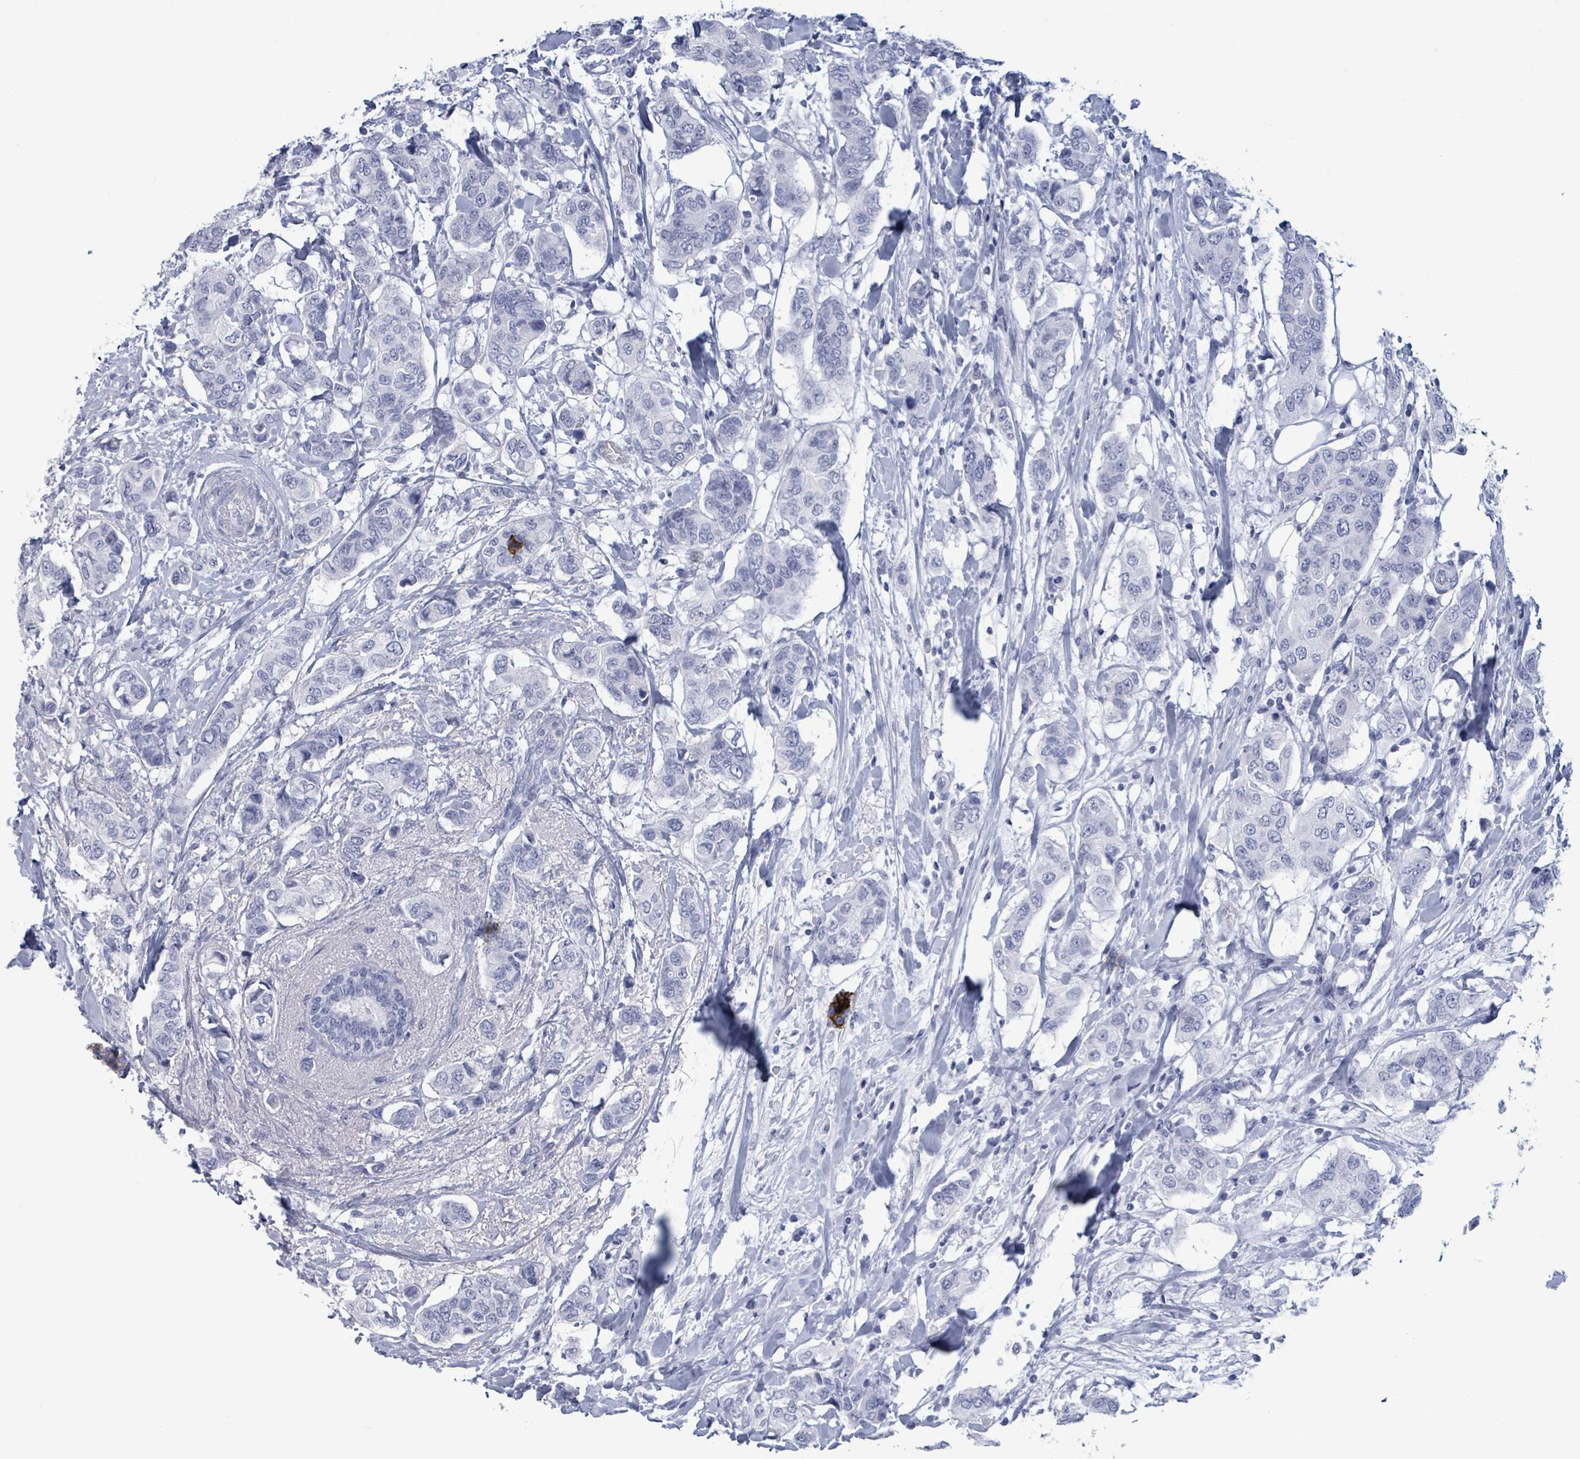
{"staining": {"intensity": "negative", "quantity": "none", "location": "none"}, "tissue": "breast cancer", "cell_type": "Tumor cells", "image_type": "cancer", "snomed": [{"axis": "morphology", "description": "Lobular carcinoma"}, {"axis": "topography", "description": "Breast"}], "caption": "Tumor cells are negative for brown protein staining in breast cancer.", "gene": "NKX2-1", "patient": {"sex": "female", "age": 51}}